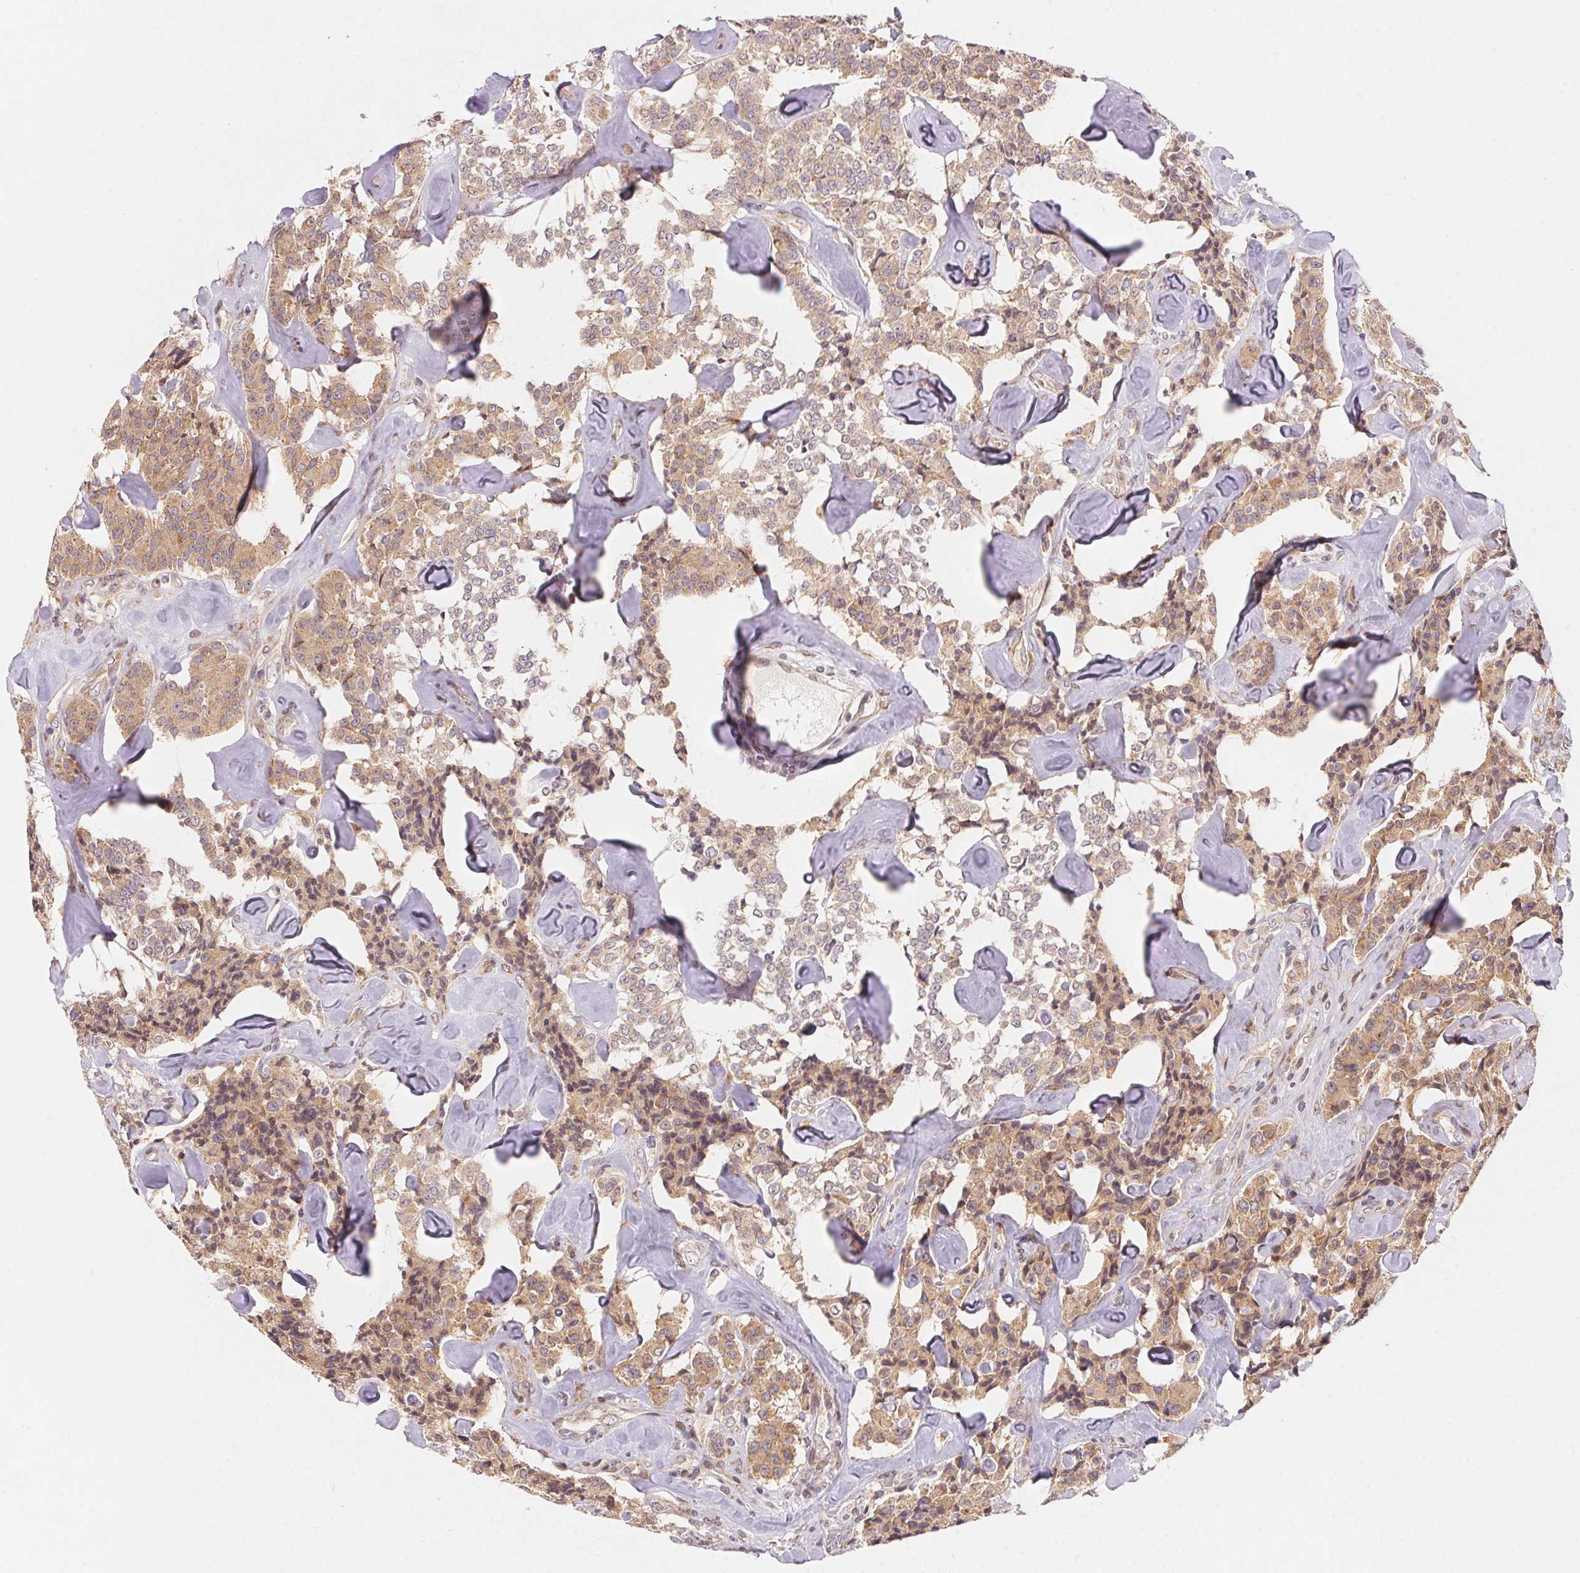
{"staining": {"intensity": "weak", "quantity": ">75%", "location": "cytoplasmic/membranous"}, "tissue": "carcinoid", "cell_type": "Tumor cells", "image_type": "cancer", "snomed": [{"axis": "morphology", "description": "Carcinoid, malignant, NOS"}, {"axis": "topography", "description": "Pancreas"}], "caption": "Tumor cells demonstrate low levels of weak cytoplasmic/membranous staining in about >75% of cells in malignant carcinoid.", "gene": "EI24", "patient": {"sex": "male", "age": 41}}